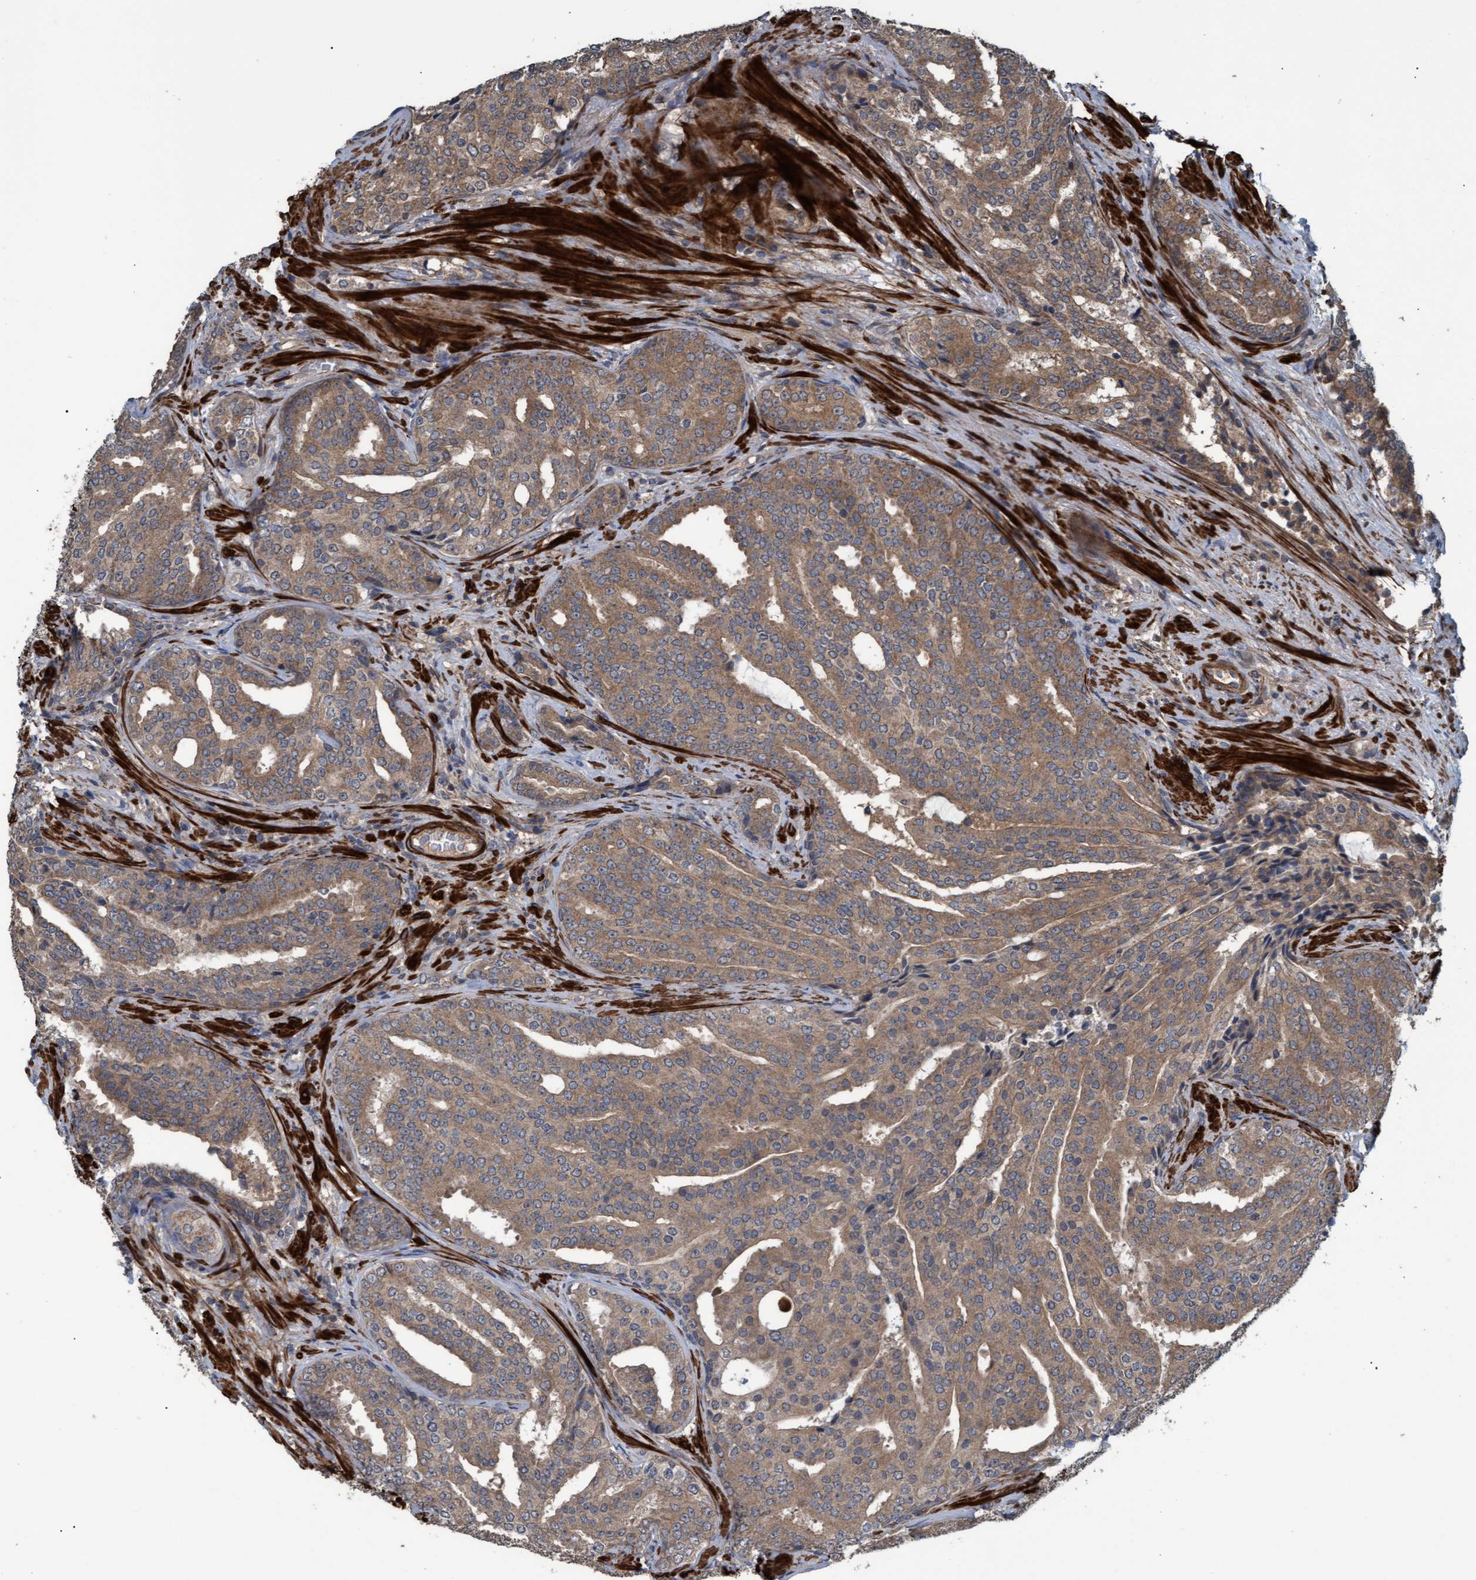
{"staining": {"intensity": "moderate", "quantity": ">75%", "location": "cytoplasmic/membranous"}, "tissue": "prostate cancer", "cell_type": "Tumor cells", "image_type": "cancer", "snomed": [{"axis": "morphology", "description": "Adenocarcinoma, High grade"}, {"axis": "topography", "description": "Prostate"}], "caption": "Tumor cells demonstrate medium levels of moderate cytoplasmic/membranous expression in approximately >75% of cells in prostate adenocarcinoma (high-grade).", "gene": "GGT6", "patient": {"sex": "male", "age": 71}}